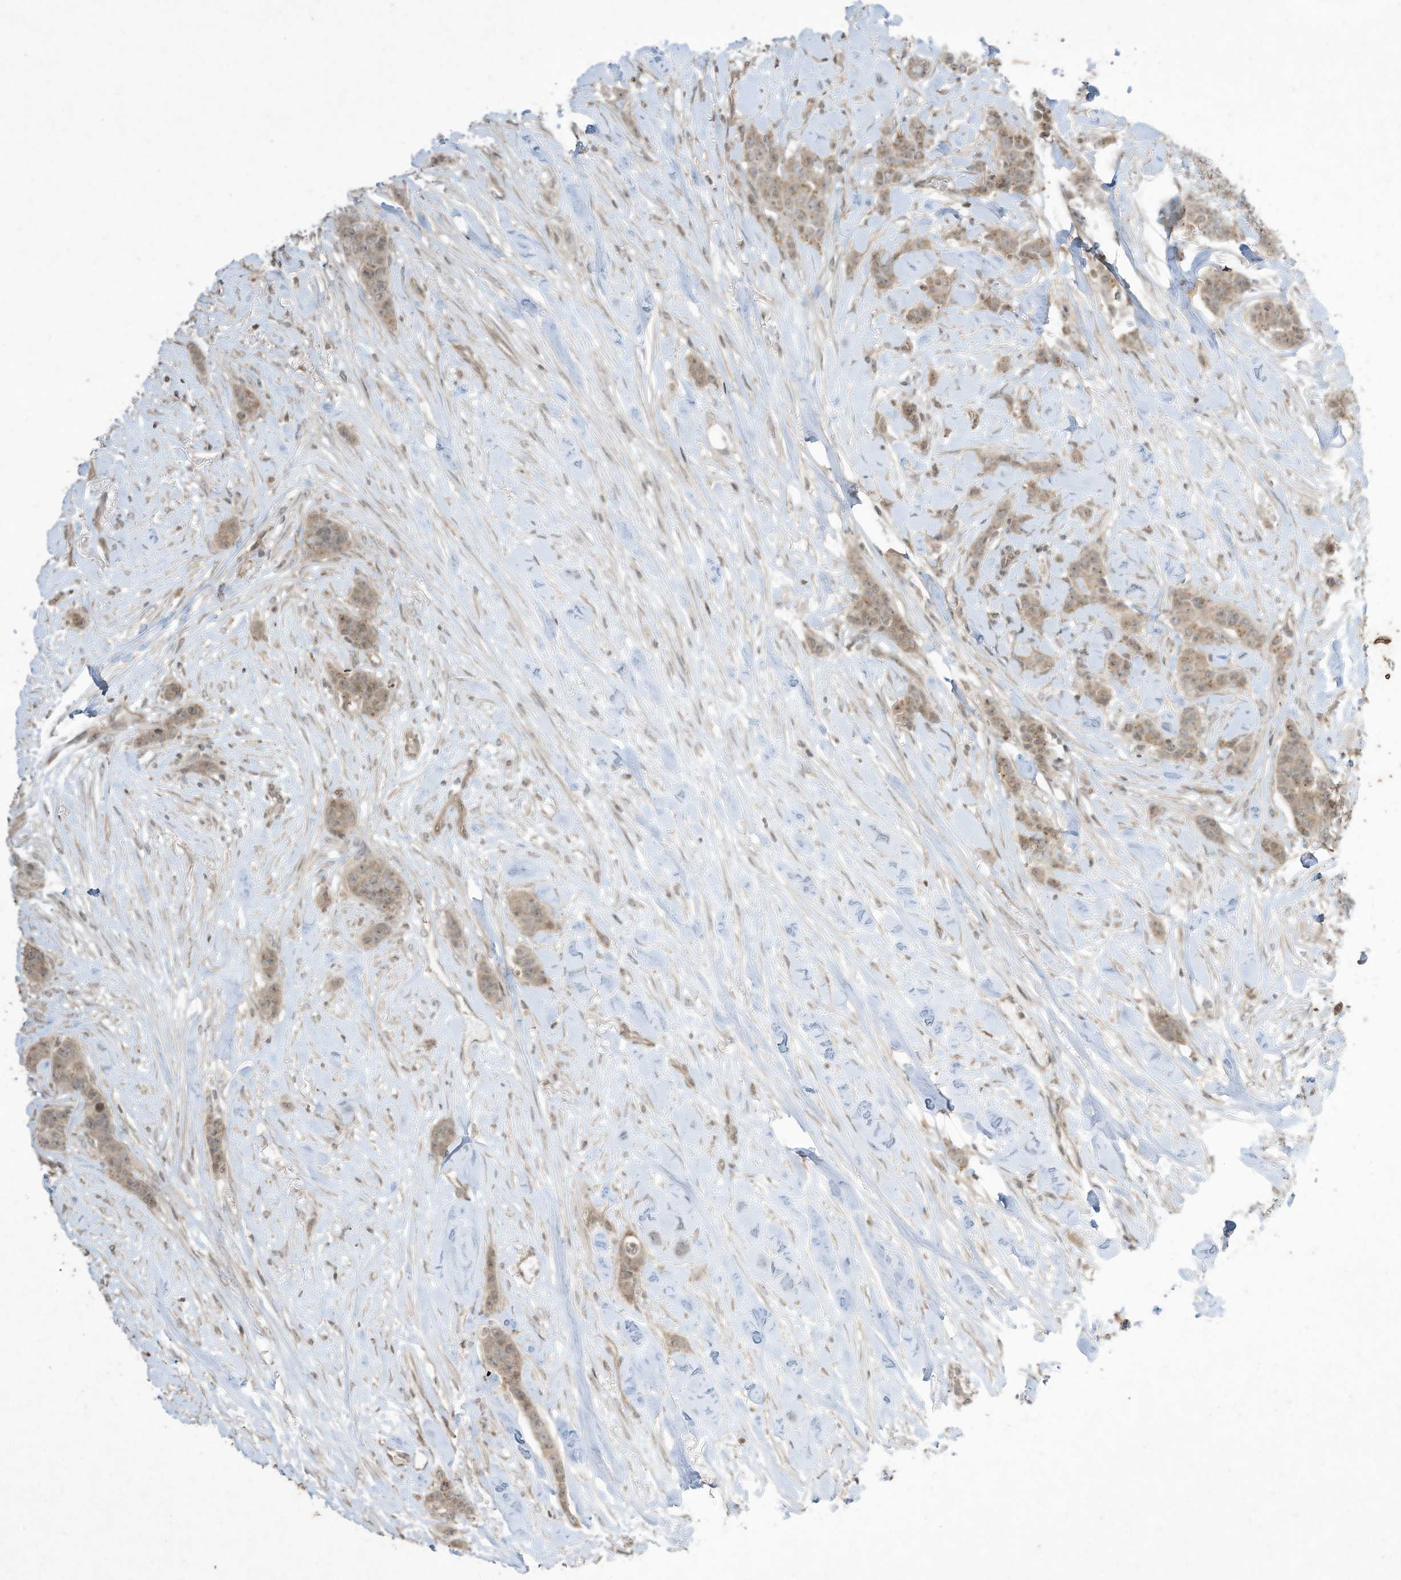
{"staining": {"intensity": "weak", "quantity": ">75%", "location": "cytoplasmic/membranous,nuclear"}, "tissue": "breast cancer", "cell_type": "Tumor cells", "image_type": "cancer", "snomed": [{"axis": "morphology", "description": "Duct carcinoma"}, {"axis": "topography", "description": "Breast"}], "caption": "High-power microscopy captured an IHC image of invasive ductal carcinoma (breast), revealing weak cytoplasmic/membranous and nuclear positivity in approximately >75% of tumor cells.", "gene": "MATN2", "patient": {"sex": "female", "age": 40}}